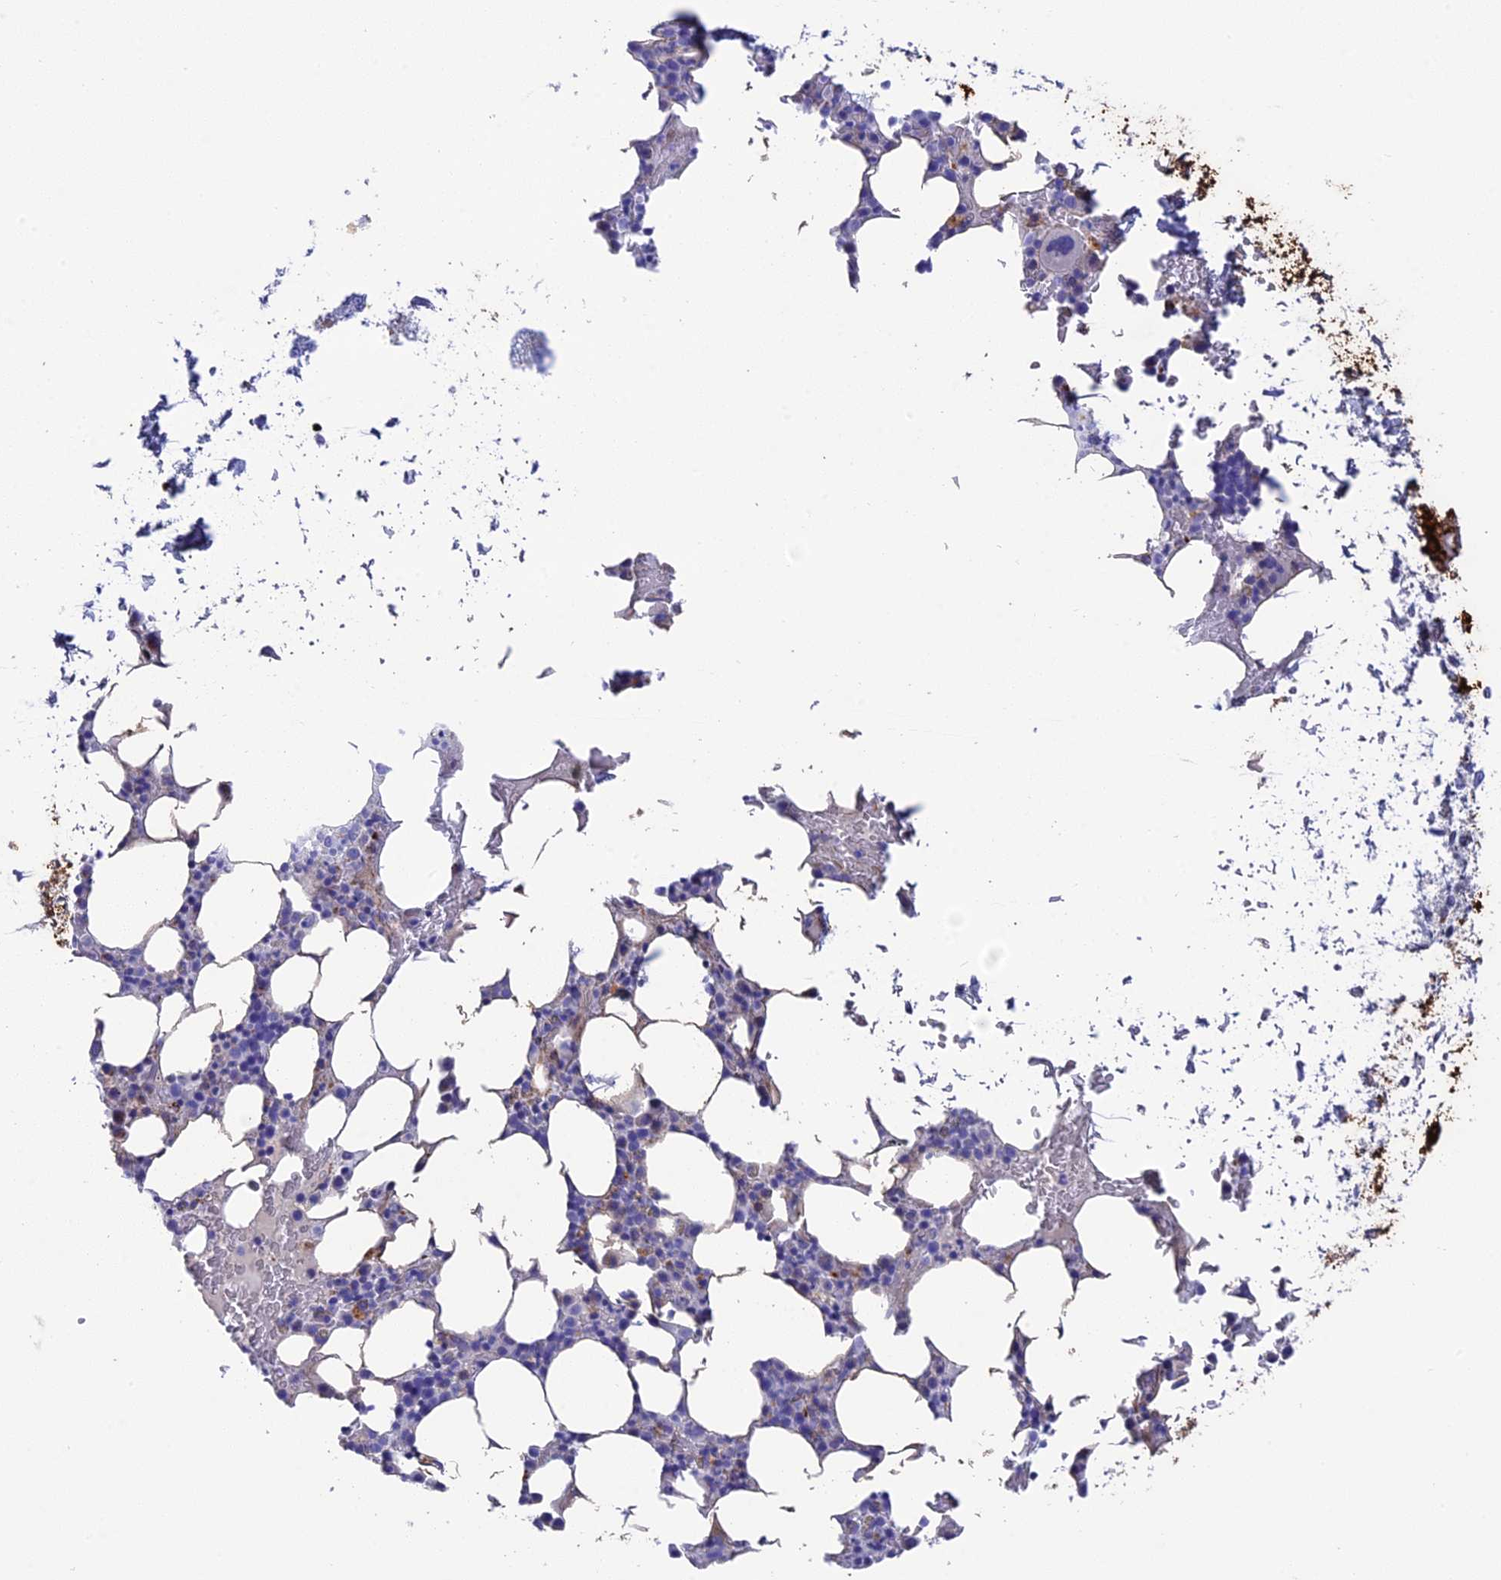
{"staining": {"intensity": "negative", "quantity": "none", "location": "none"}, "tissue": "bone marrow", "cell_type": "Hematopoietic cells", "image_type": "normal", "snomed": [{"axis": "morphology", "description": "Normal tissue, NOS"}, {"axis": "topography", "description": "Bone marrow"}], "caption": "A high-resolution histopathology image shows IHC staining of benign bone marrow, which demonstrates no significant expression in hematopoietic cells. (Stains: DAB (3,3'-diaminobenzidine) IHC with hematoxylin counter stain, Microscopy: brightfield microscopy at high magnification).", "gene": "TNS1", "patient": {"sex": "male", "age": 78}}